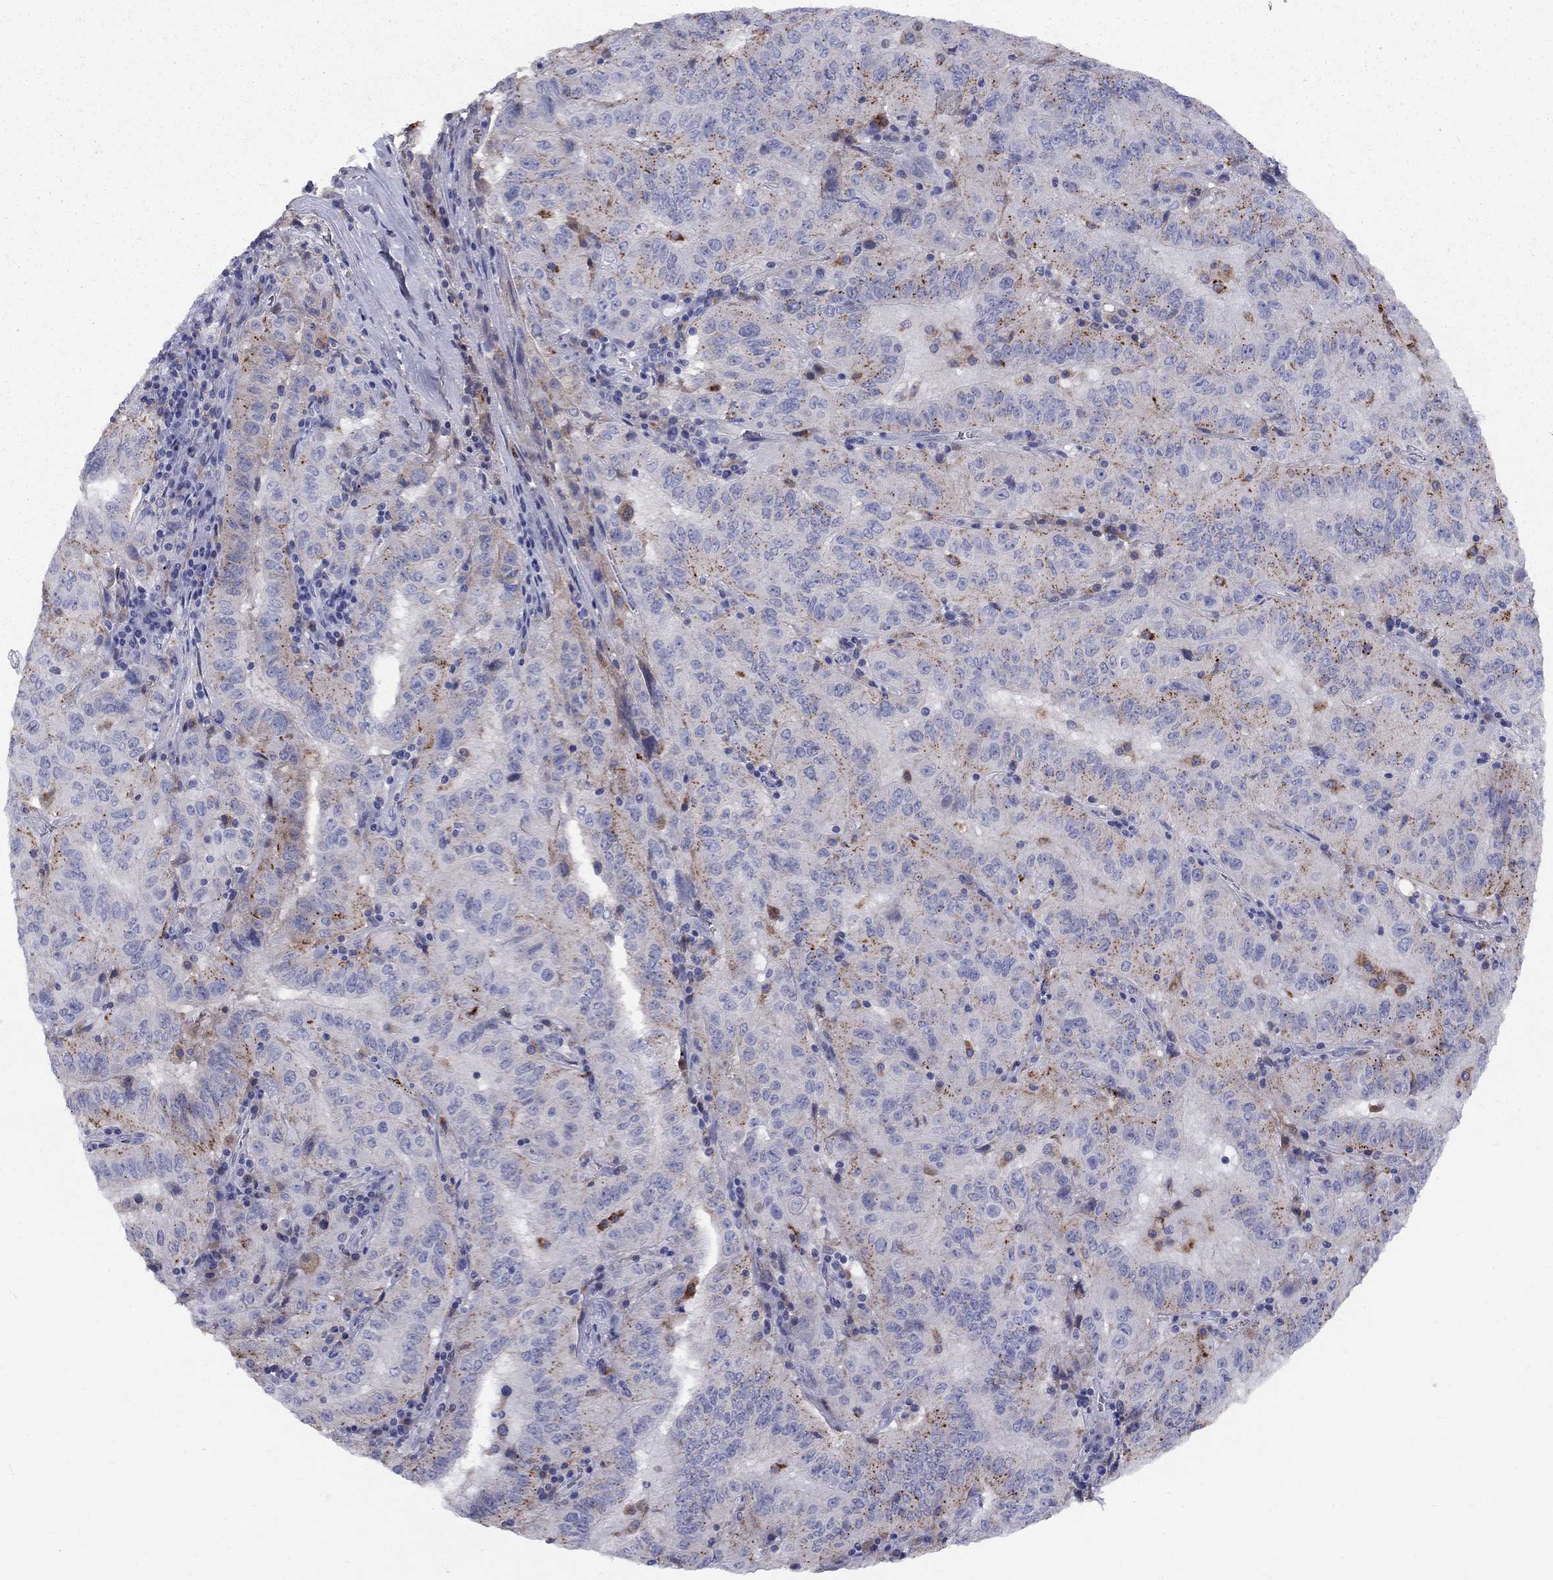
{"staining": {"intensity": "moderate", "quantity": "<25%", "location": "cytoplasmic/membranous"}, "tissue": "pancreatic cancer", "cell_type": "Tumor cells", "image_type": "cancer", "snomed": [{"axis": "morphology", "description": "Adenocarcinoma, NOS"}, {"axis": "topography", "description": "Pancreas"}], "caption": "A photomicrograph of adenocarcinoma (pancreatic) stained for a protein demonstrates moderate cytoplasmic/membranous brown staining in tumor cells.", "gene": "EPDR1", "patient": {"sex": "male", "age": 63}}